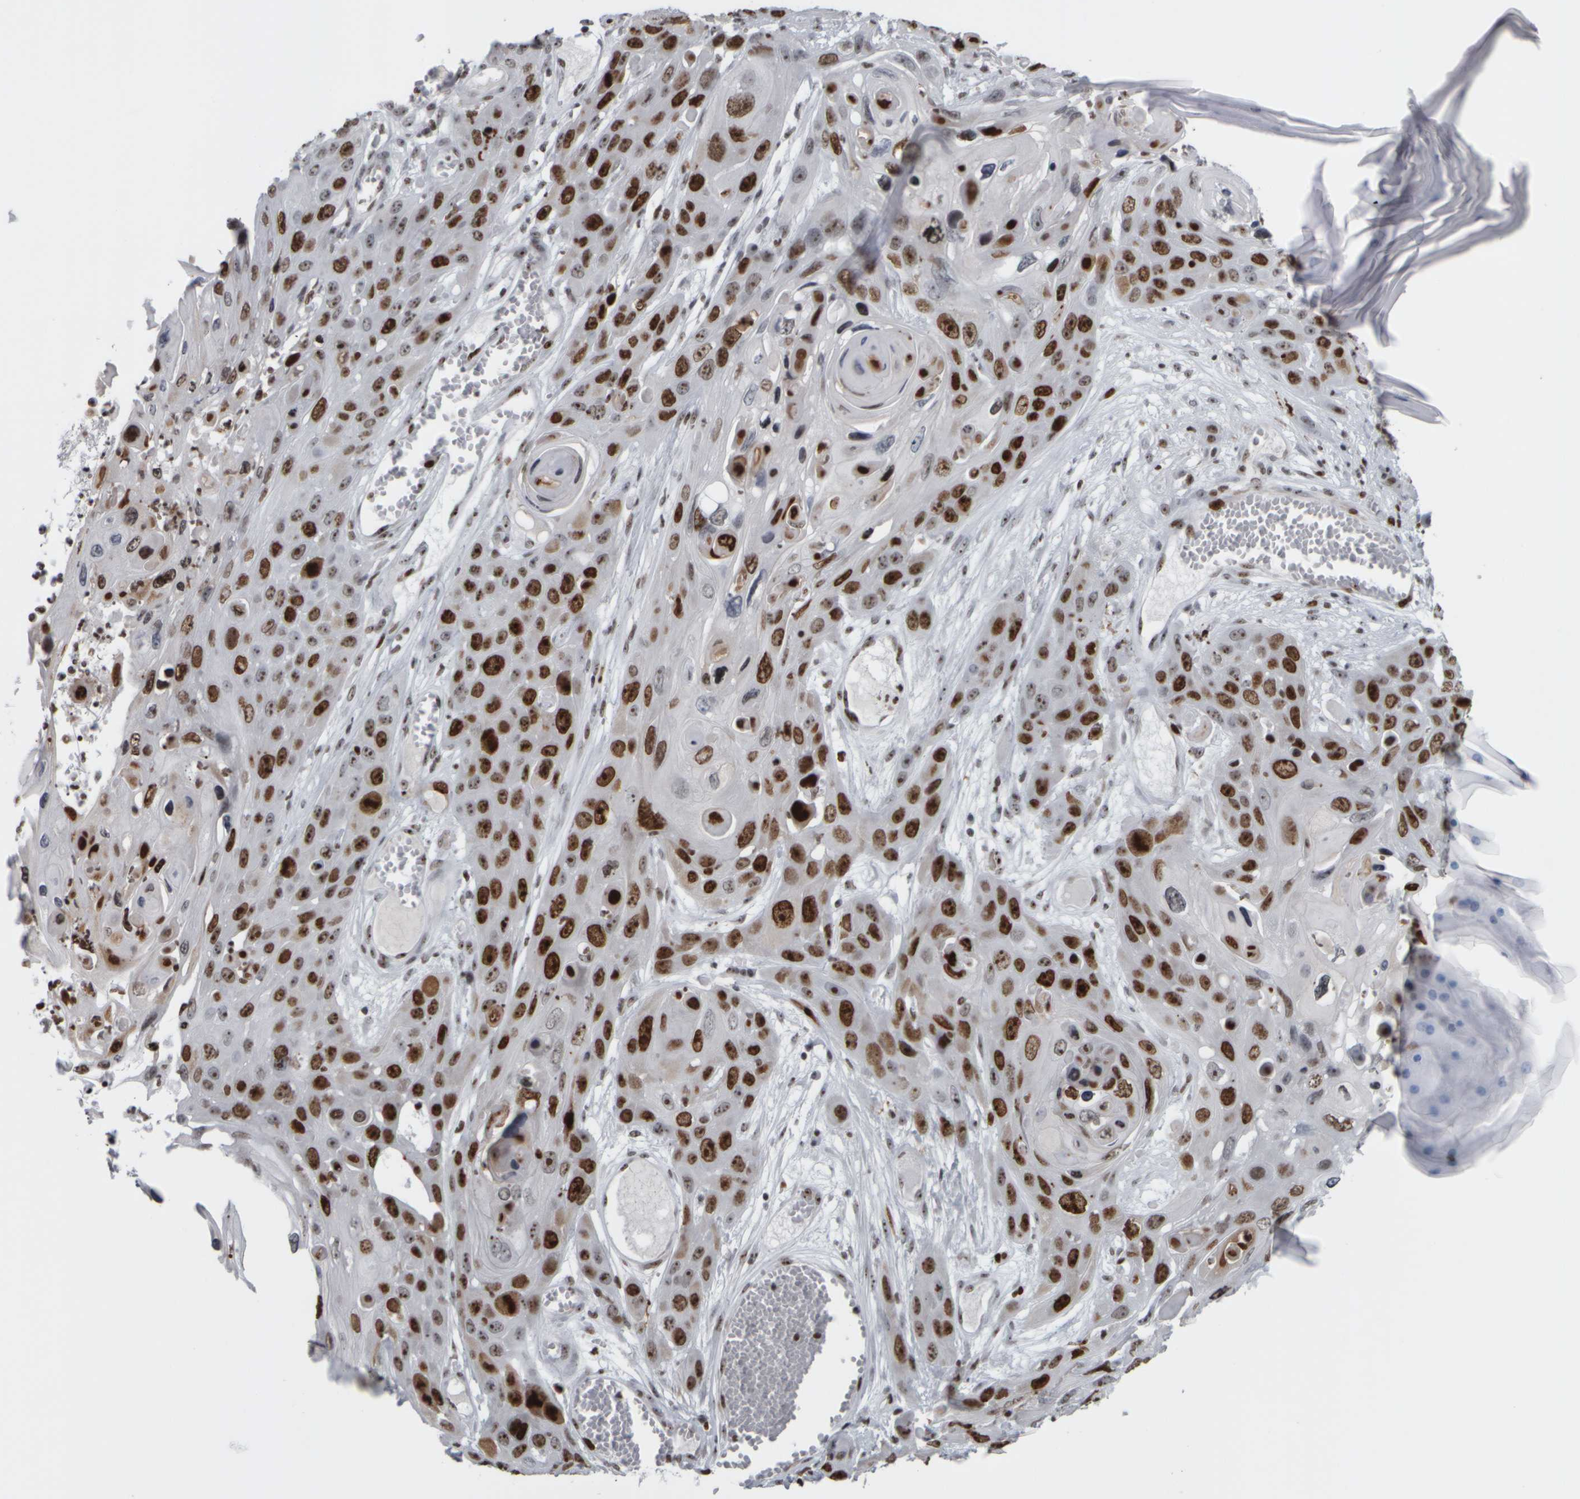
{"staining": {"intensity": "strong", "quantity": ">75%", "location": "nuclear"}, "tissue": "skin cancer", "cell_type": "Tumor cells", "image_type": "cancer", "snomed": [{"axis": "morphology", "description": "Squamous cell carcinoma, NOS"}, {"axis": "topography", "description": "Skin"}], "caption": "An immunohistochemistry (IHC) histopathology image of neoplastic tissue is shown. Protein staining in brown shows strong nuclear positivity in skin cancer within tumor cells. The staining is performed using DAB (3,3'-diaminobenzidine) brown chromogen to label protein expression. The nuclei are counter-stained blue using hematoxylin.", "gene": "TOP2B", "patient": {"sex": "male", "age": 55}}